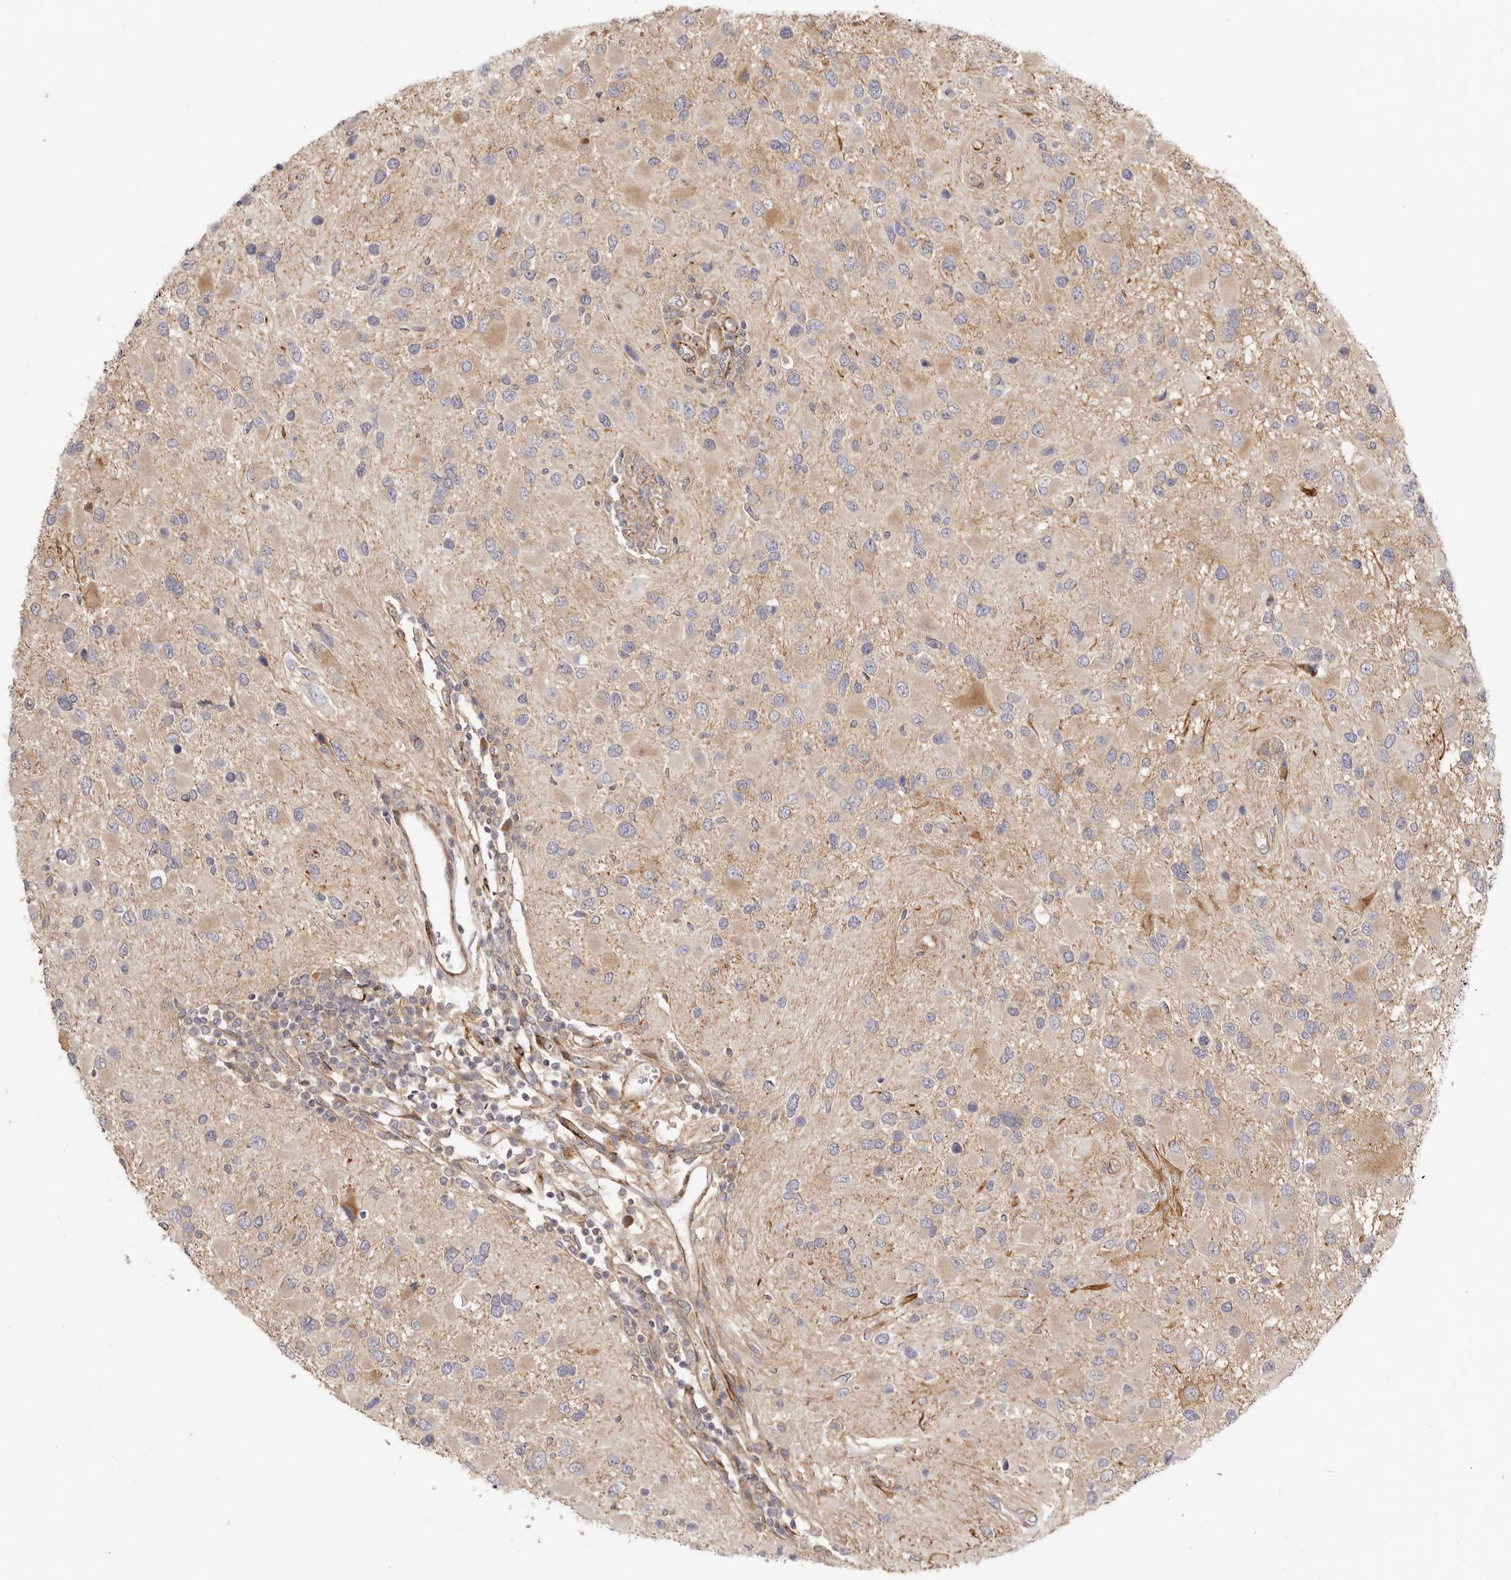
{"staining": {"intensity": "negative", "quantity": "none", "location": "none"}, "tissue": "glioma", "cell_type": "Tumor cells", "image_type": "cancer", "snomed": [{"axis": "morphology", "description": "Glioma, malignant, High grade"}, {"axis": "topography", "description": "Brain"}], "caption": "This is an immunohistochemistry (IHC) histopathology image of malignant glioma (high-grade). There is no staining in tumor cells.", "gene": "ADAMTS9", "patient": {"sex": "male", "age": 53}}